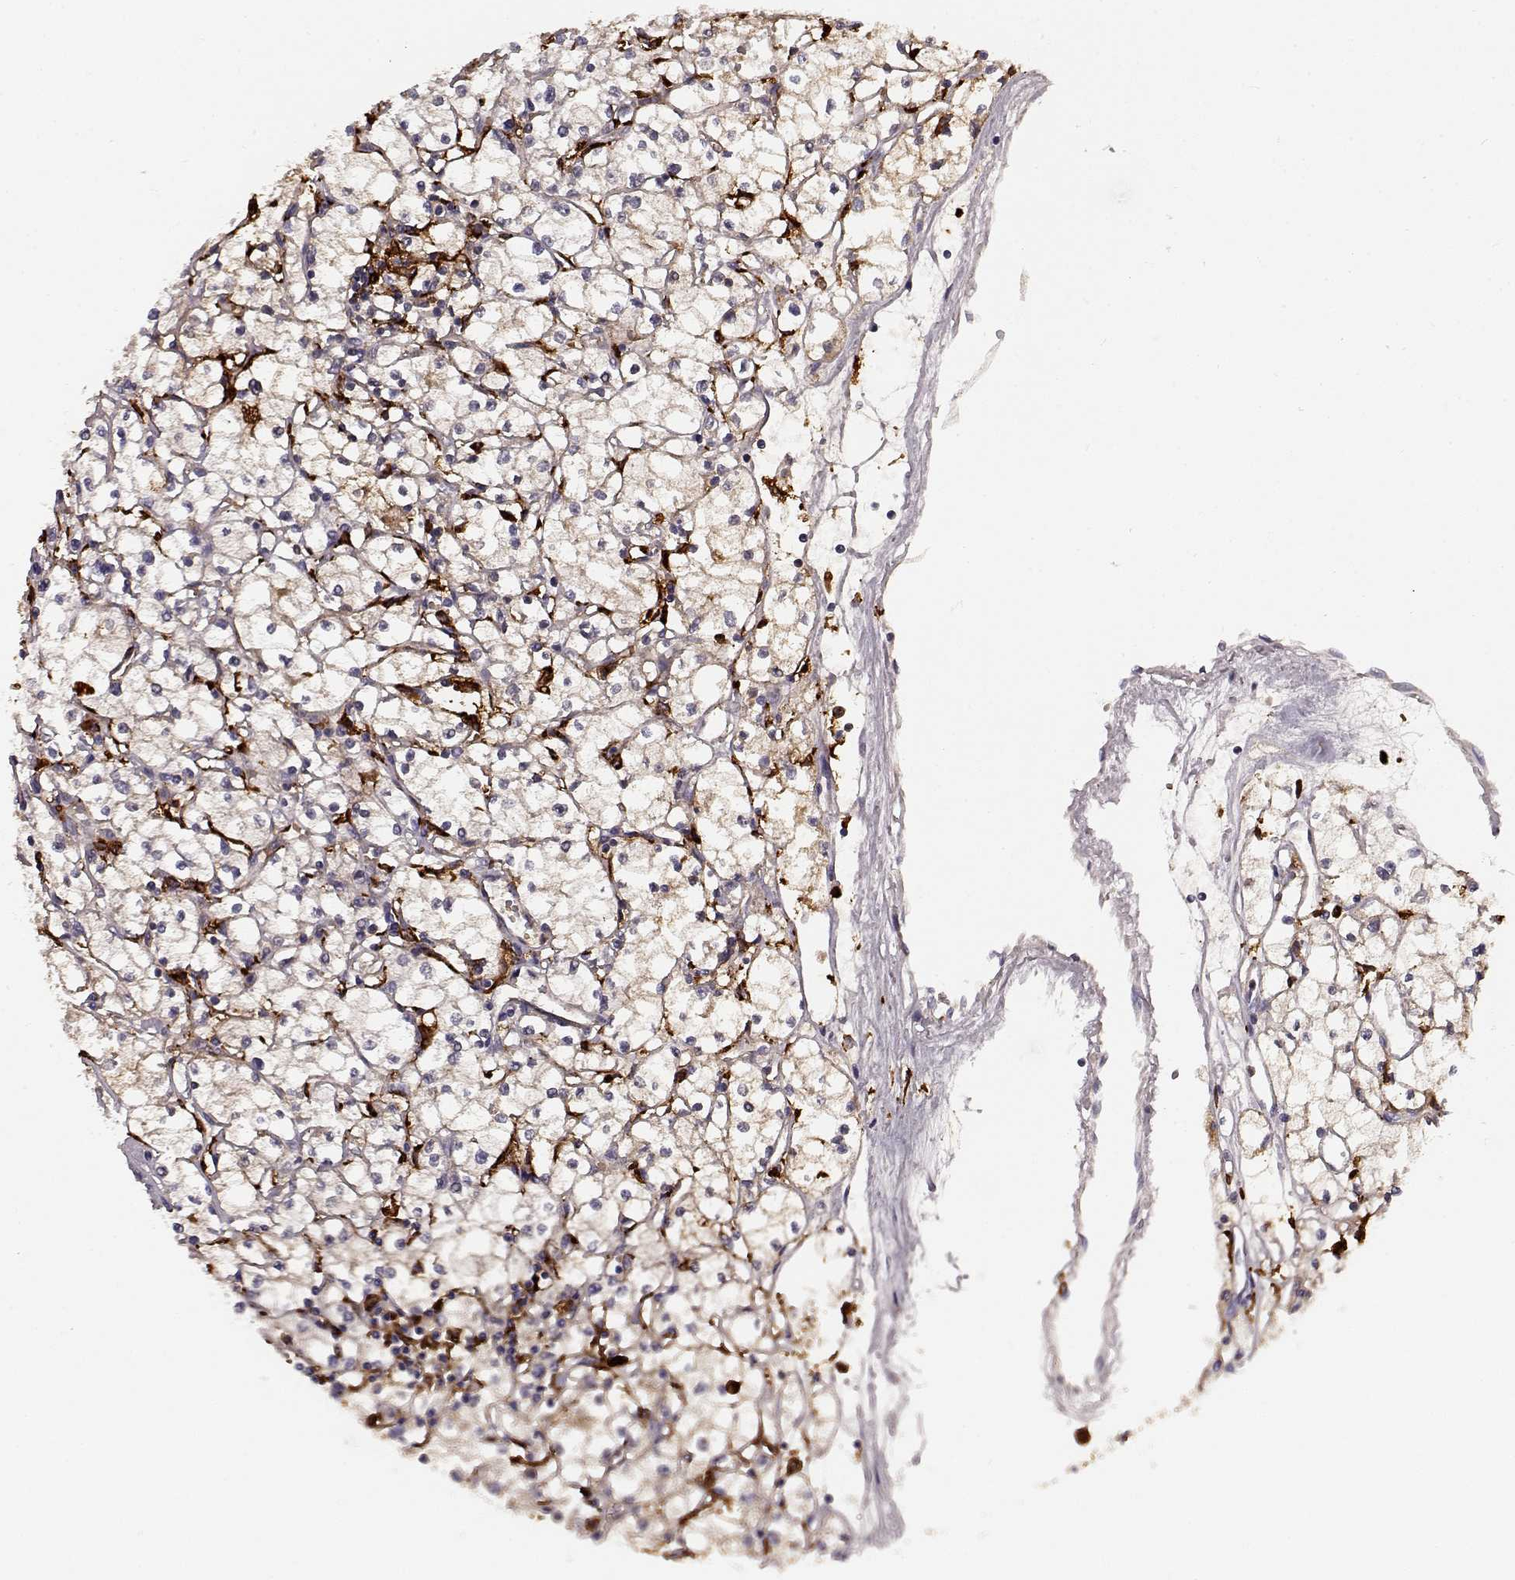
{"staining": {"intensity": "negative", "quantity": "none", "location": "none"}, "tissue": "renal cancer", "cell_type": "Tumor cells", "image_type": "cancer", "snomed": [{"axis": "morphology", "description": "Adenocarcinoma, NOS"}, {"axis": "topography", "description": "Kidney"}], "caption": "Adenocarcinoma (renal) was stained to show a protein in brown. There is no significant positivity in tumor cells.", "gene": "CCNF", "patient": {"sex": "male", "age": 67}}